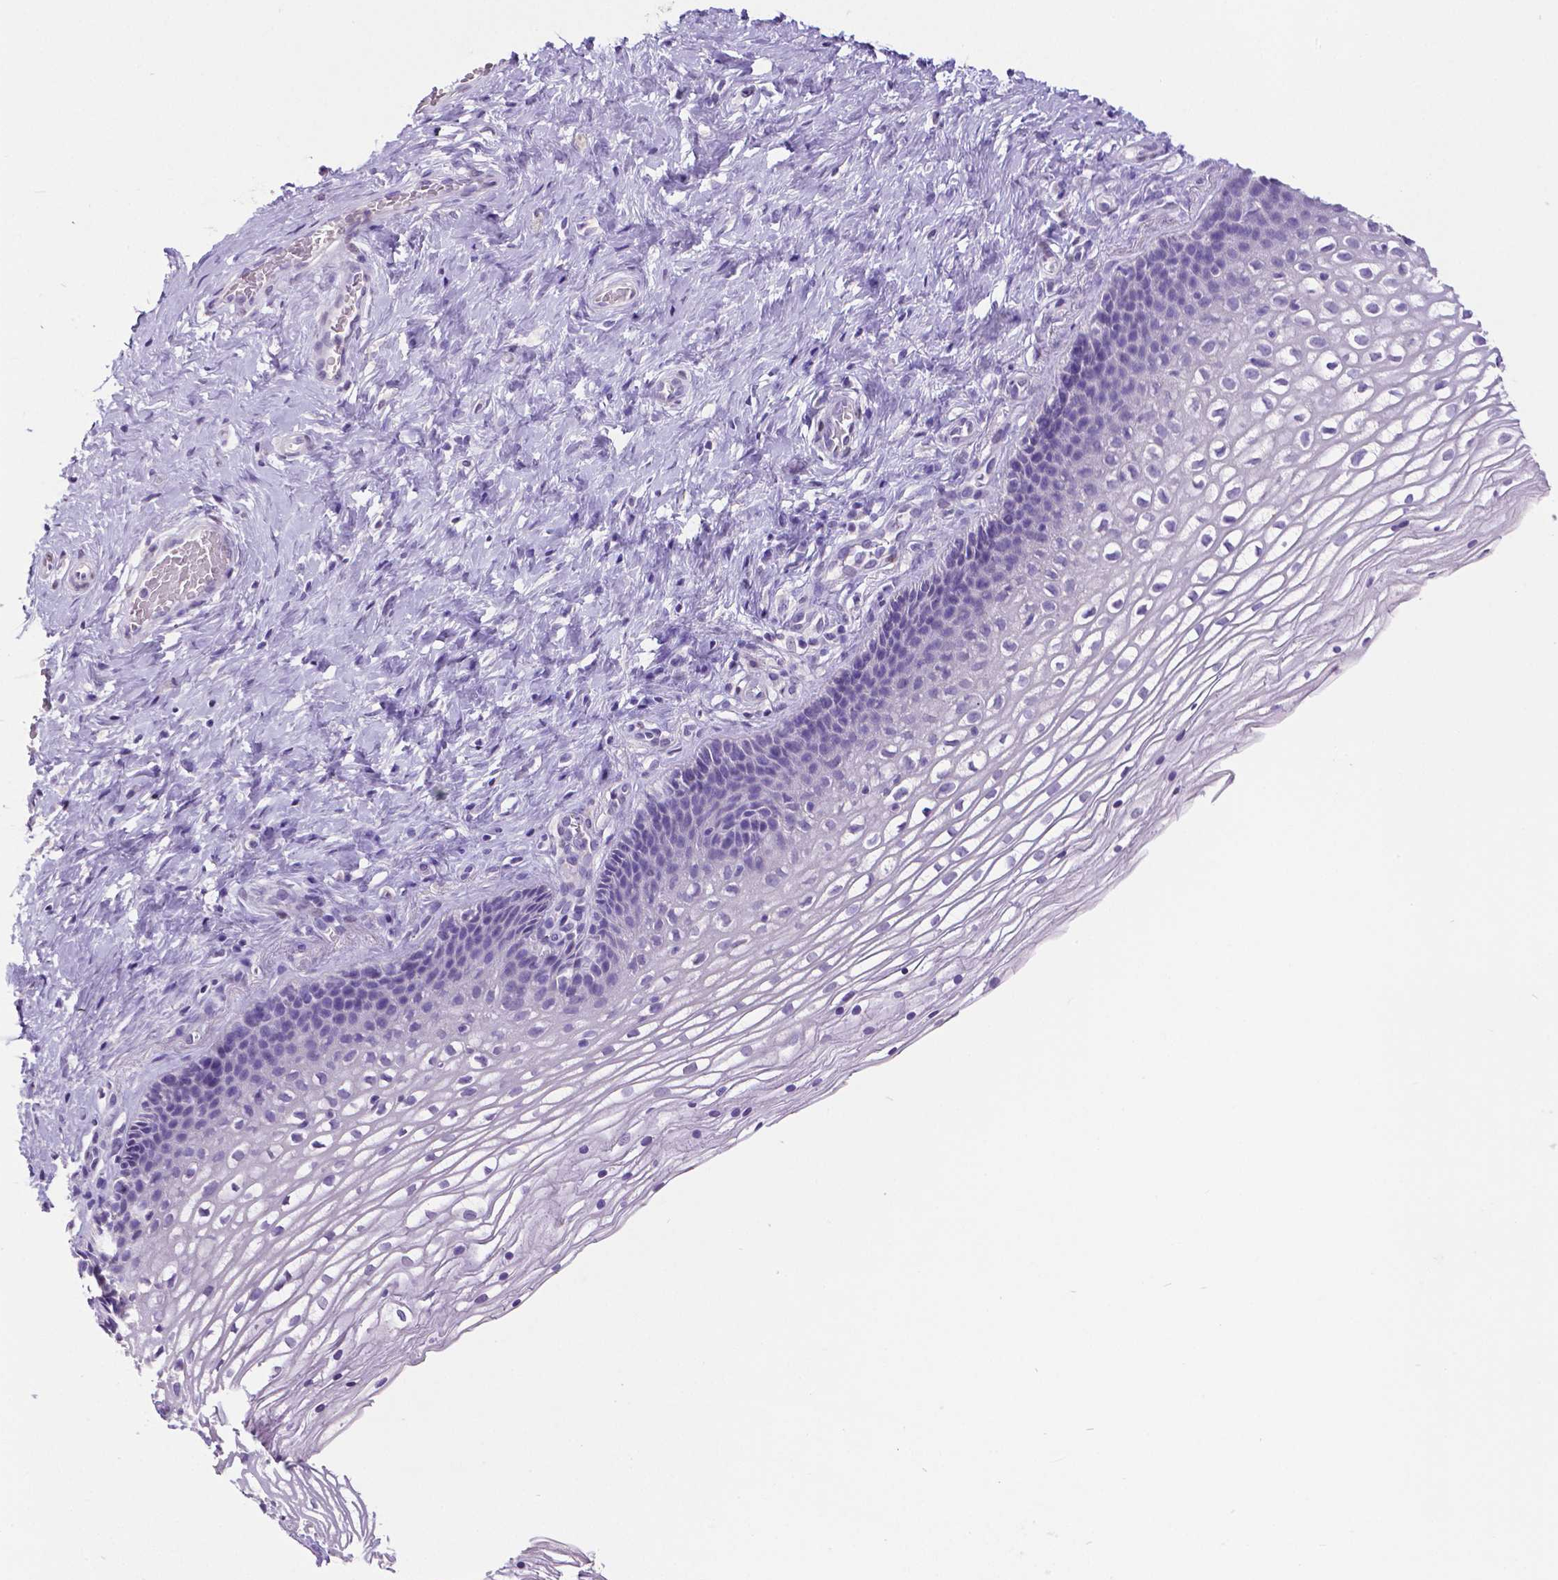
{"staining": {"intensity": "negative", "quantity": "none", "location": "none"}, "tissue": "cervix", "cell_type": "Glandular cells", "image_type": "normal", "snomed": [{"axis": "morphology", "description": "Normal tissue, NOS"}, {"axis": "topography", "description": "Cervix"}], "caption": "A high-resolution histopathology image shows immunohistochemistry staining of normal cervix, which displays no significant positivity in glandular cells.", "gene": "SATB2", "patient": {"sex": "female", "age": 34}}